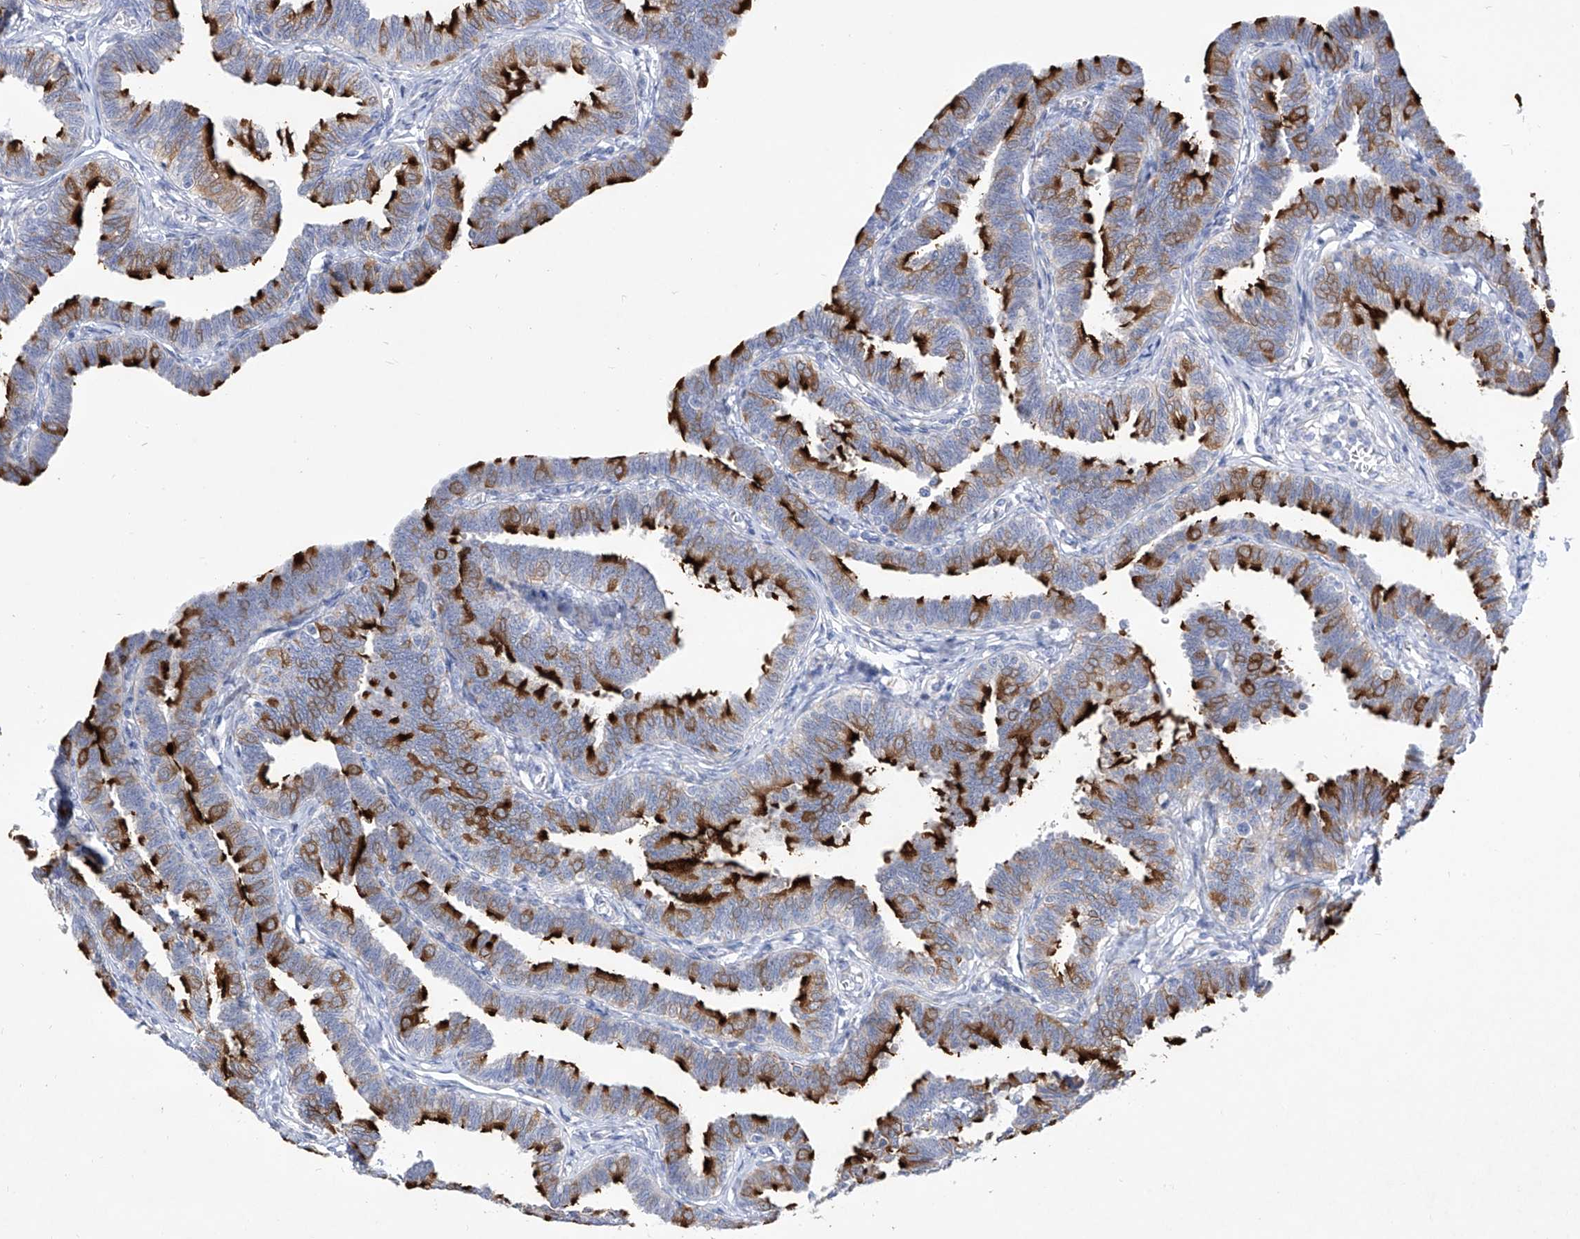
{"staining": {"intensity": "strong", "quantity": "25%-75%", "location": "cytoplasmic/membranous"}, "tissue": "fallopian tube", "cell_type": "Glandular cells", "image_type": "normal", "snomed": [{"axis": "morphology", "description": "Normal tissue, NOS"}, {"axis": "topography", "description": "Fallopian tube"}, {"axis": "topography", "description": "Ovary"}], "caption": "Immunohistochemistry of normal fallopian tube displays high levels of strong cytoplasmic/membranous expression in about 25%-75% of glandular cells. Nuclei are stained in blue.", "gene": "C1orf87", "patient": {"sex": "female", "age": 23}}